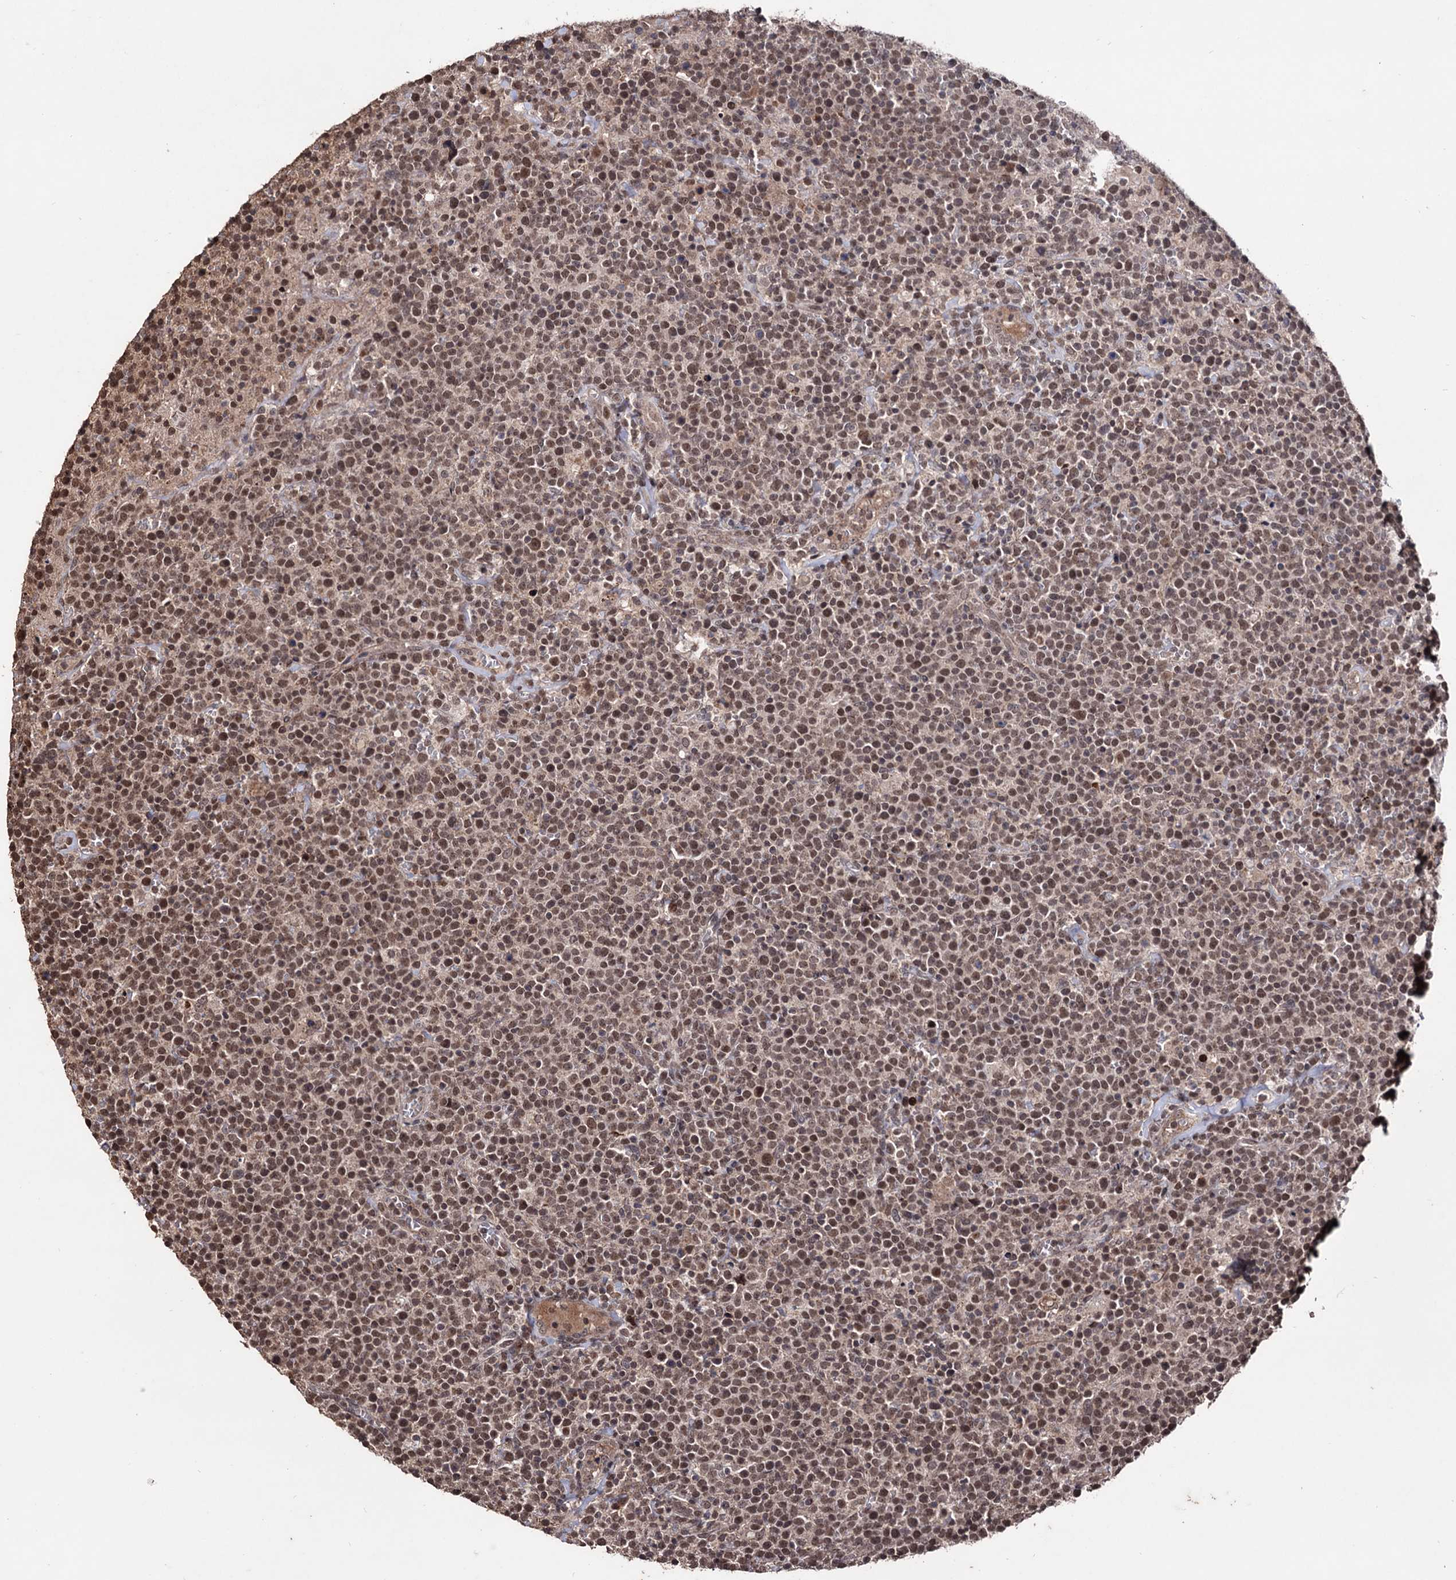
{"staining": {"intensity": "moderate", "quantity": ">75%", "location": "nuclear"}, "tissue": "lymphoma", "cell_type": "Tumor cells", "image_type": "cancer", "snomed": [{"axis": "morphology", "description": "Malignant lymphoma, non-Hodgkin's type, High grade"}, {"axis": "topography", "description": "Lymph node"}], "caption": "Tumor cells reveal medium levels of moderate nuclear positivity in about >75% of cells in human lymphoma.", "gene": "KLF5", "patient": {"sex": "male", "age": 61}}